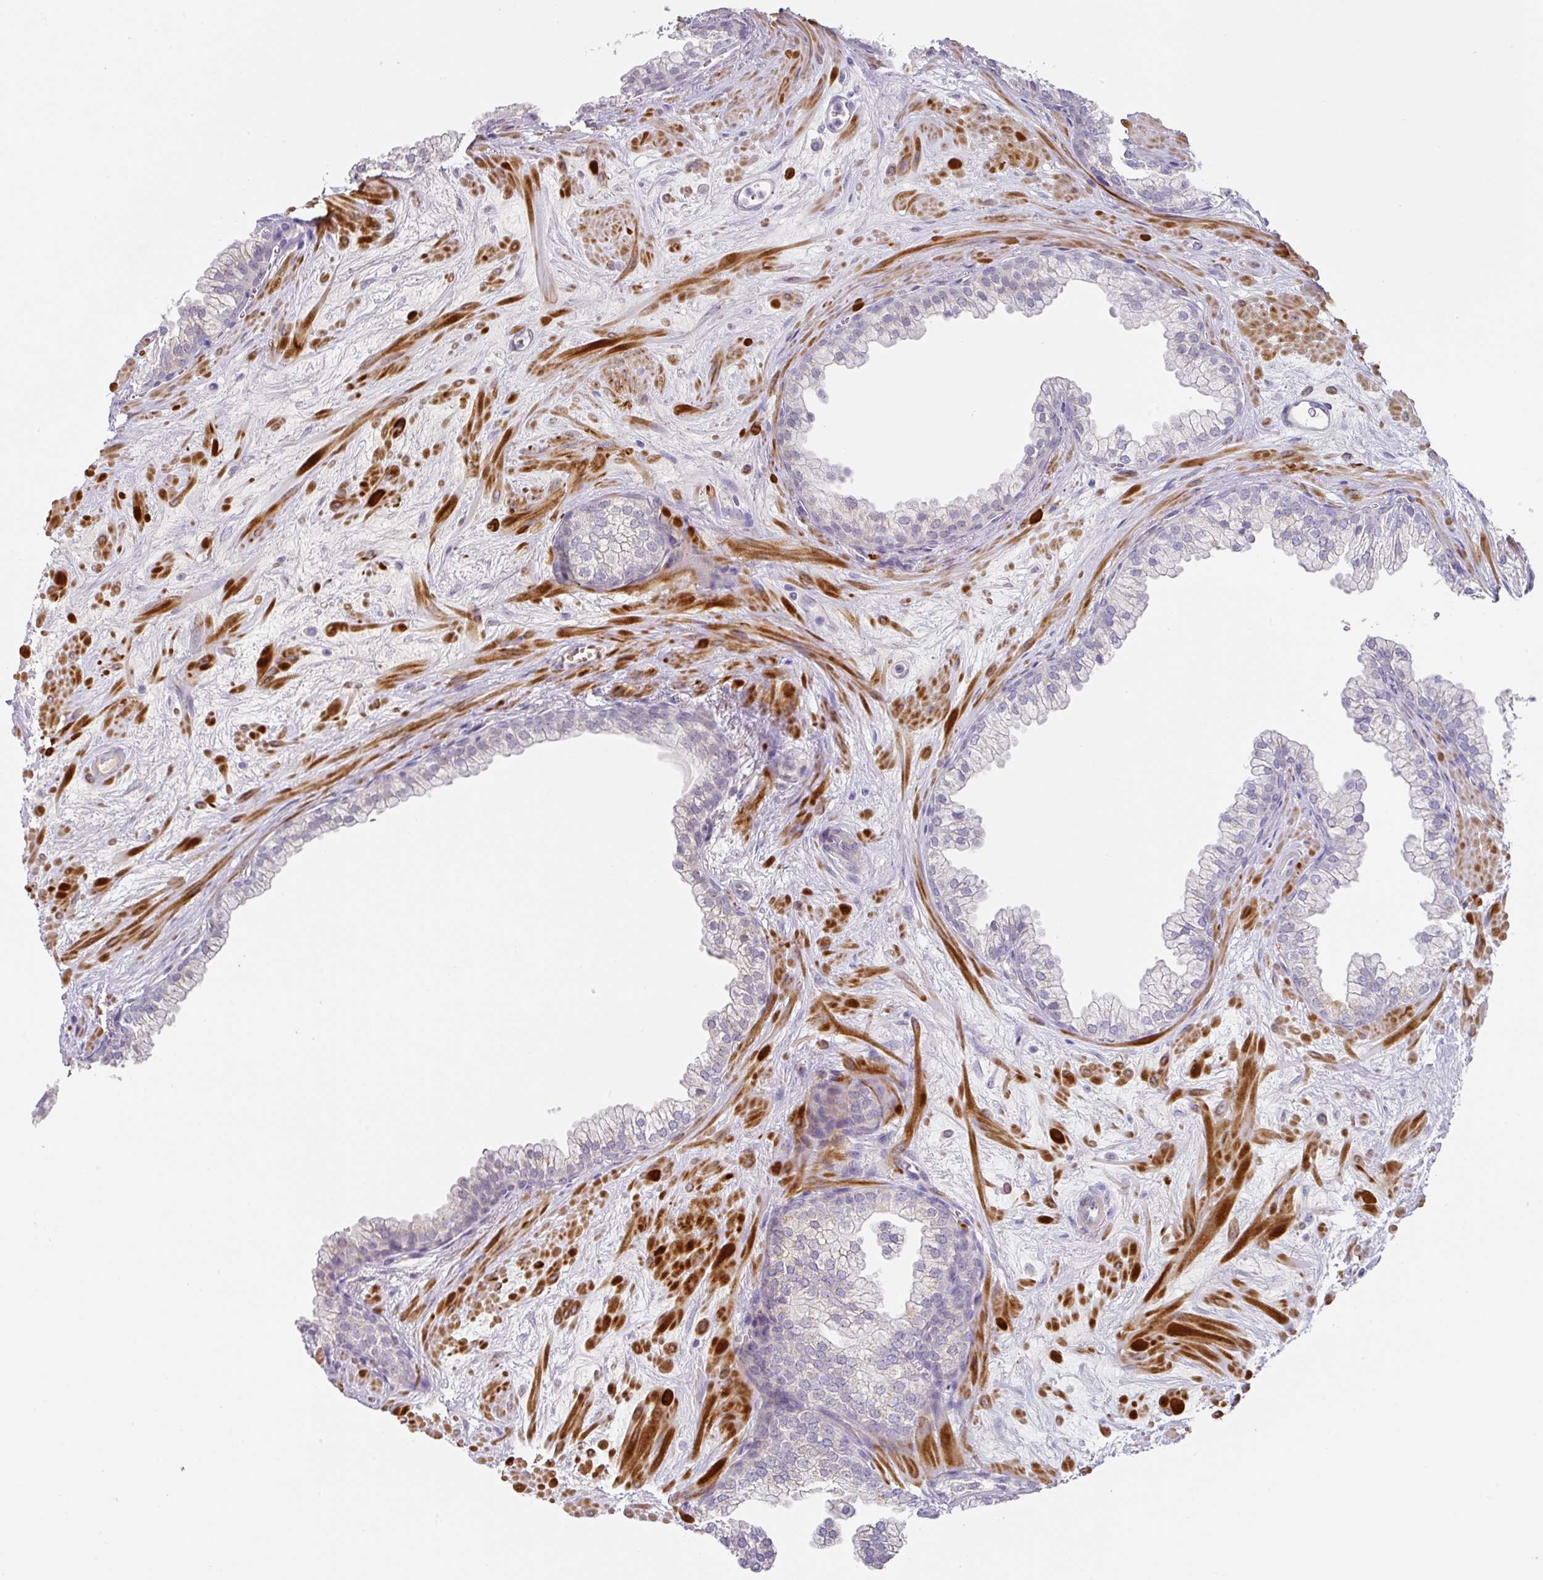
{"staining": {"intensity": "moderate", "quantity": "<25%", "location": "cytoplasmic/membranous"}, "tissue": "prostate", "cell_type": "Glandular cells", "image_type": "normal", "snomed": [{"axis": "morphology", "description": "Normal tissue, NOS"}, {"axis": "topography", "description": "Prostate"}, {"axis": "topography", "description": "Peripheral nerve tissue"}], "caption": "Glandular cells show low levels of moderate cytoplasmic/membranous staining in approximately <25% of cells in benign prostate.", "gene": "TARM1", "patient": {"sex": "male", "age": 61}}